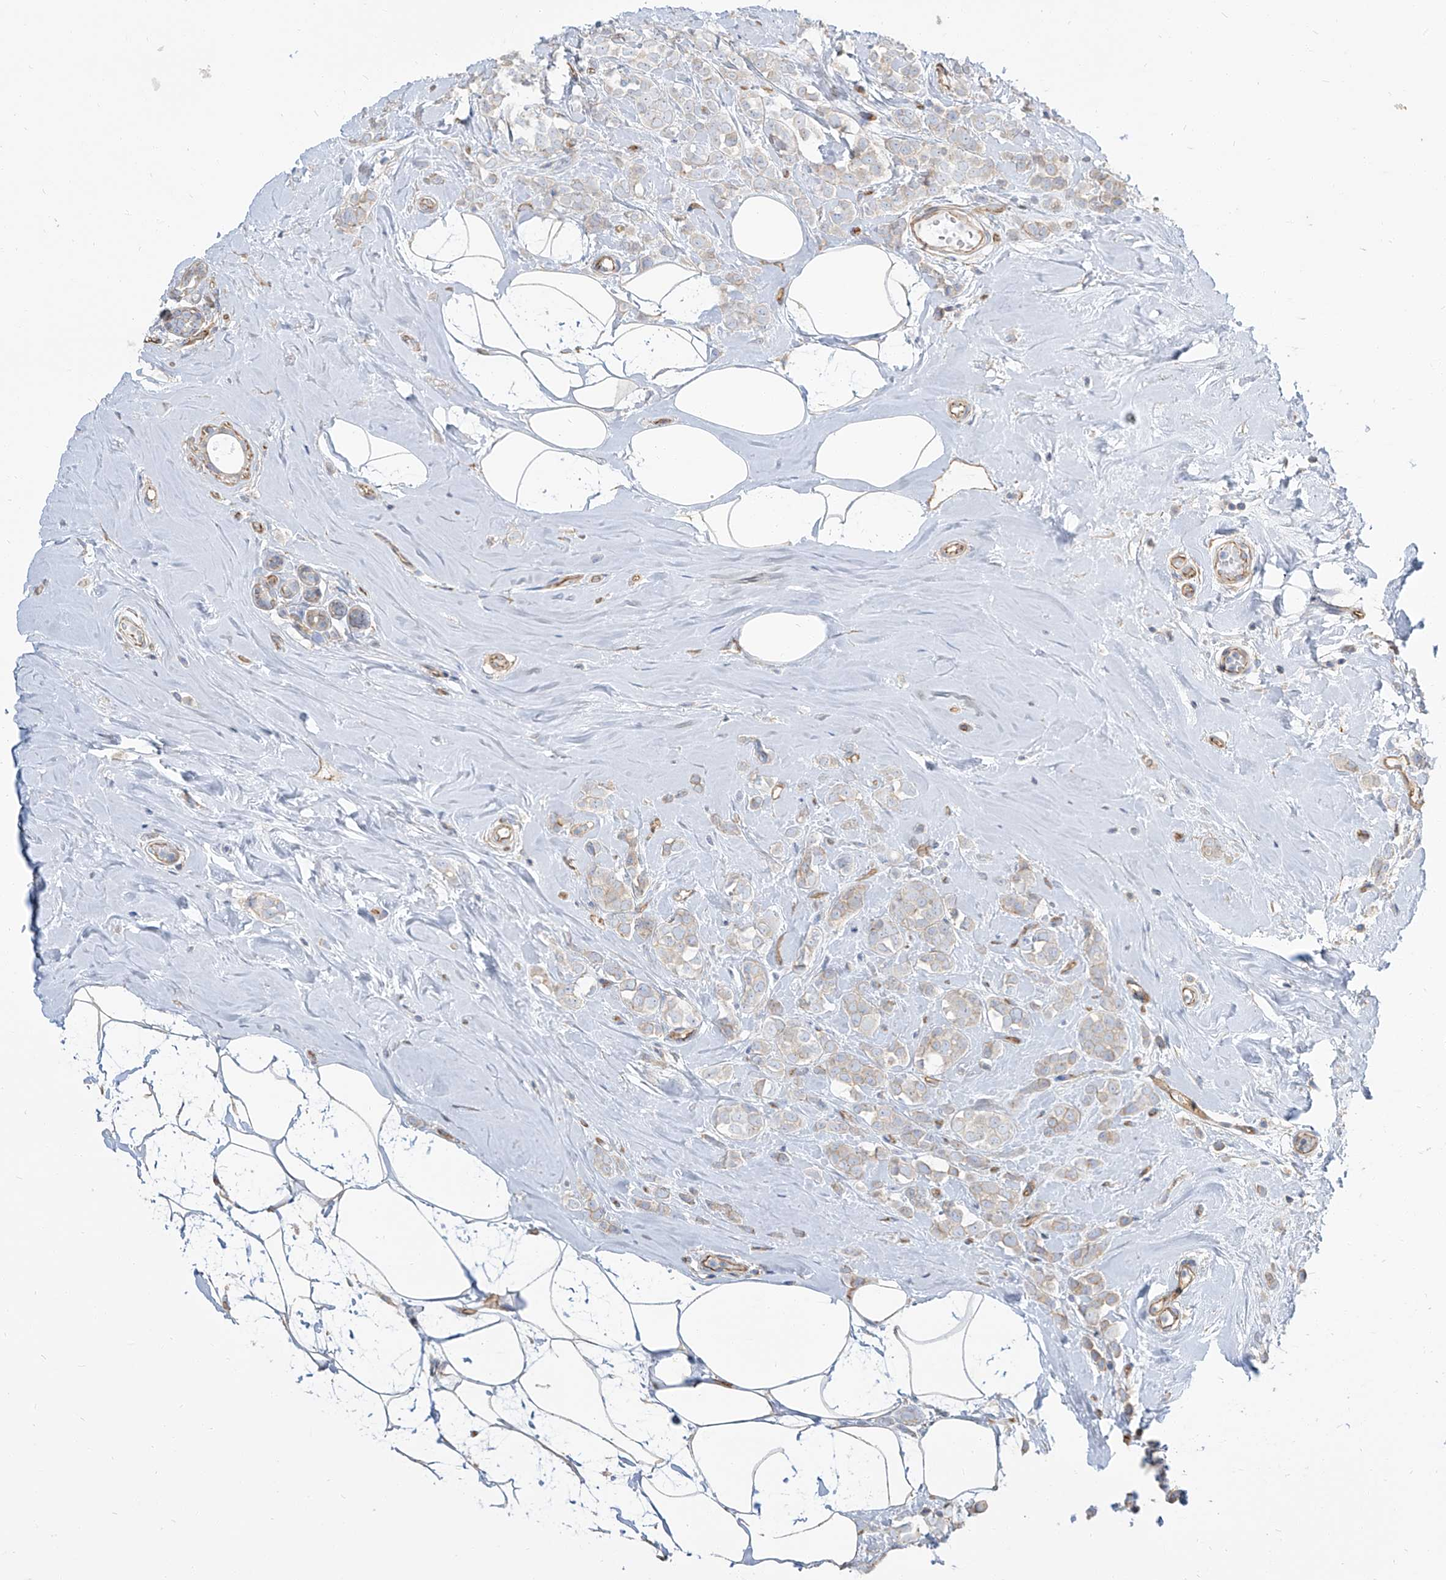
{"staining": {"intensity": "negative", "quantity": "none", "location": "none"}, "tissue": "breast cancer", "cell_type": "Tumor cells", "image_type": "cancer", "snomed": [{"axis": "morphology", "description": "Lobular carcinoma"}, {"axis": "topography", "description": "Breast"}], "caption": "Immunohistochemistry of breast lobular carcinoma shows no positivity in tumor cells.", "gene": "TXLNB", "patient": {"sex": "female", "age": 47}}